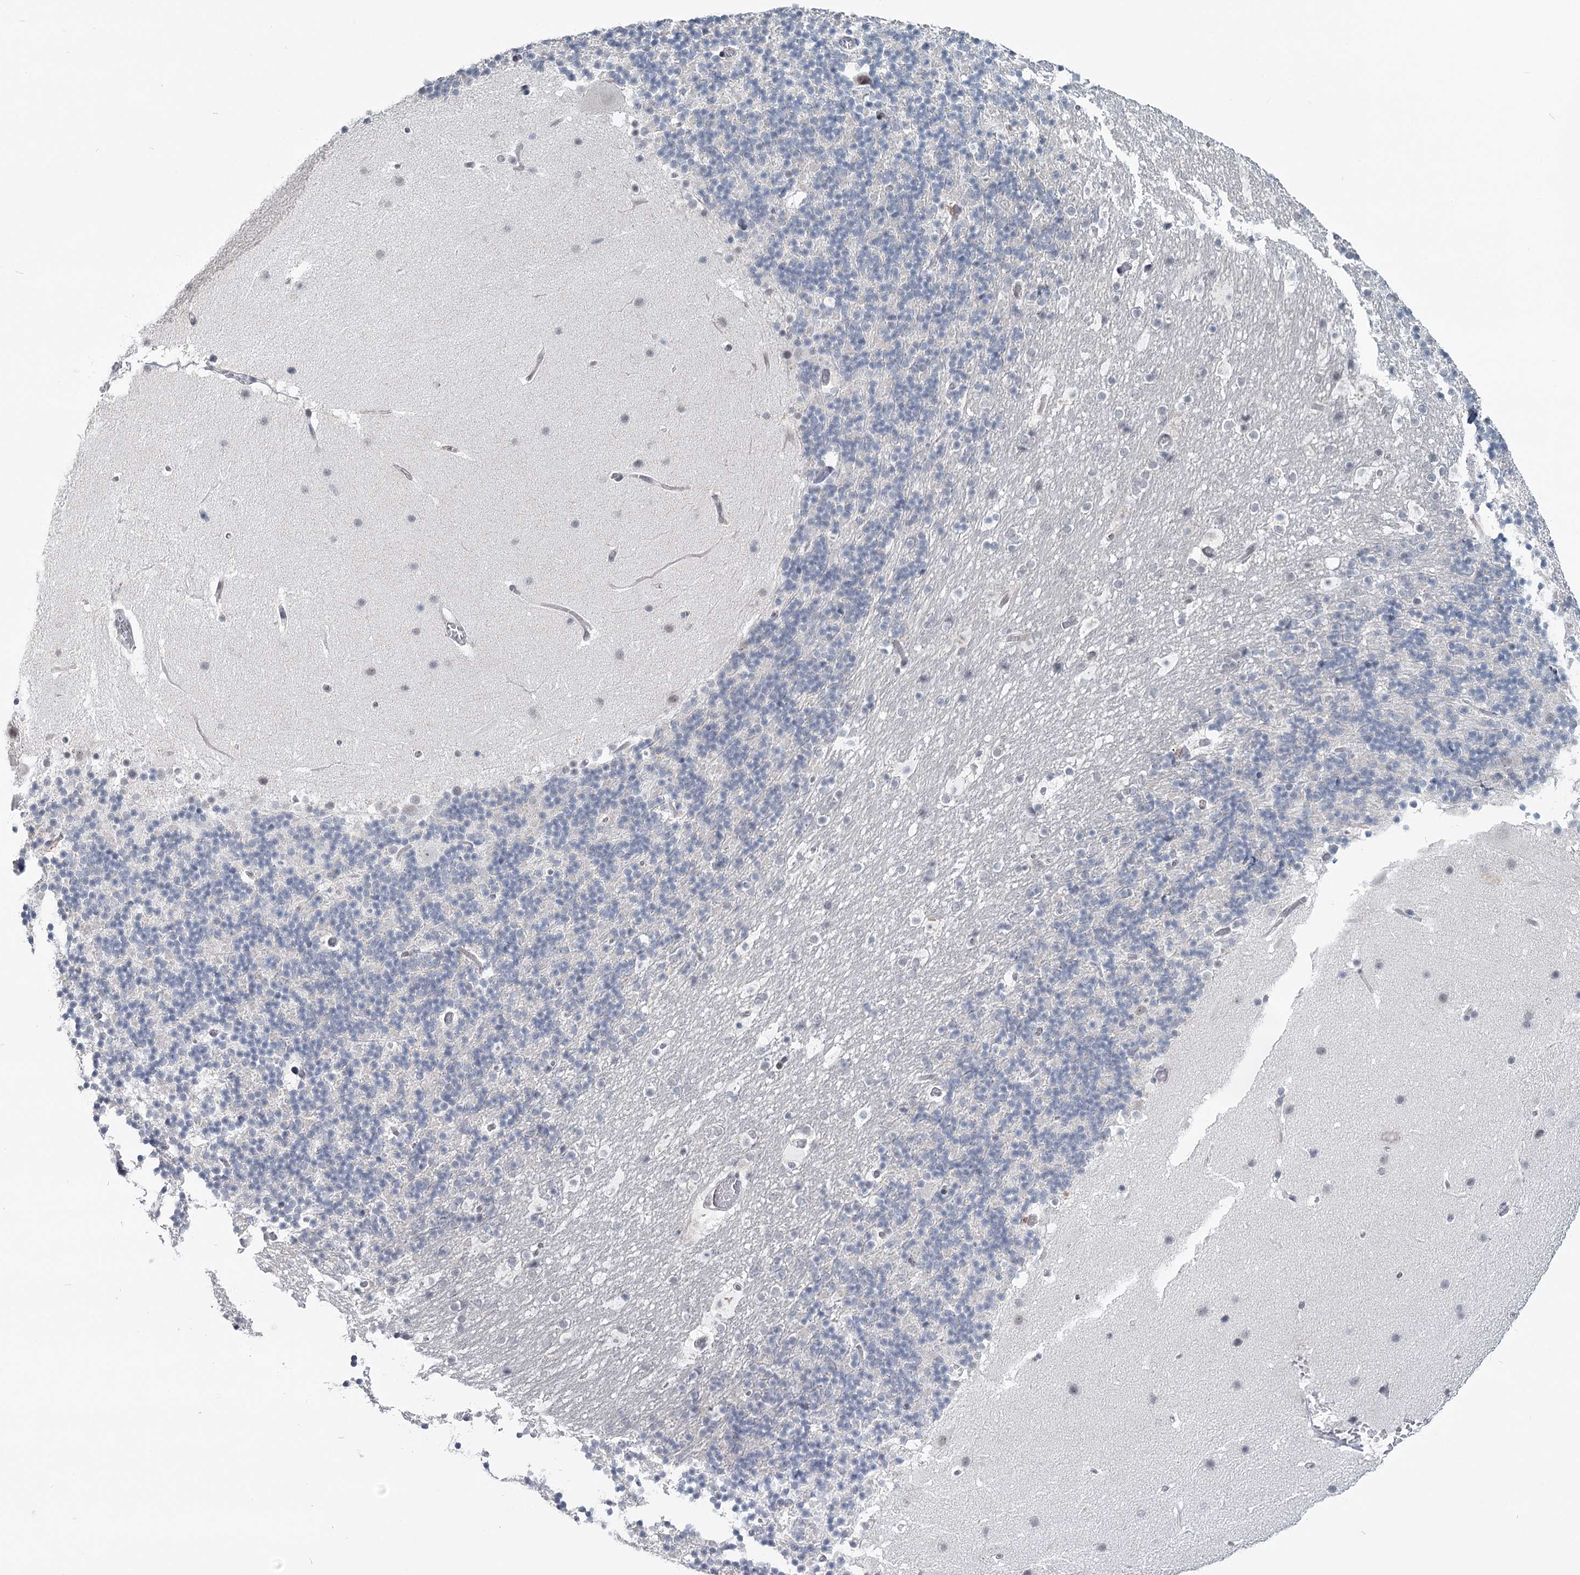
{"staining": {"intensity": "negative", "quantity": "none", "location": "none"}, "tissue": "cerebellum", "cell_type": "Cells in granular layer", "image_type": "normal", "snomed": [{"axis": "morphology", "description": "Normal tissue, NOS"}, {"axis": "topography", "description": "Cerebellum"}], "caption": "DAB (3,3'-diaminobenzidine) immunohistochemical staining of unremarkable cerebellum displays no significant staining in cells in granular layer.", "gene": "TMEM70", "patient": {"sex": "male", "age": 57}}